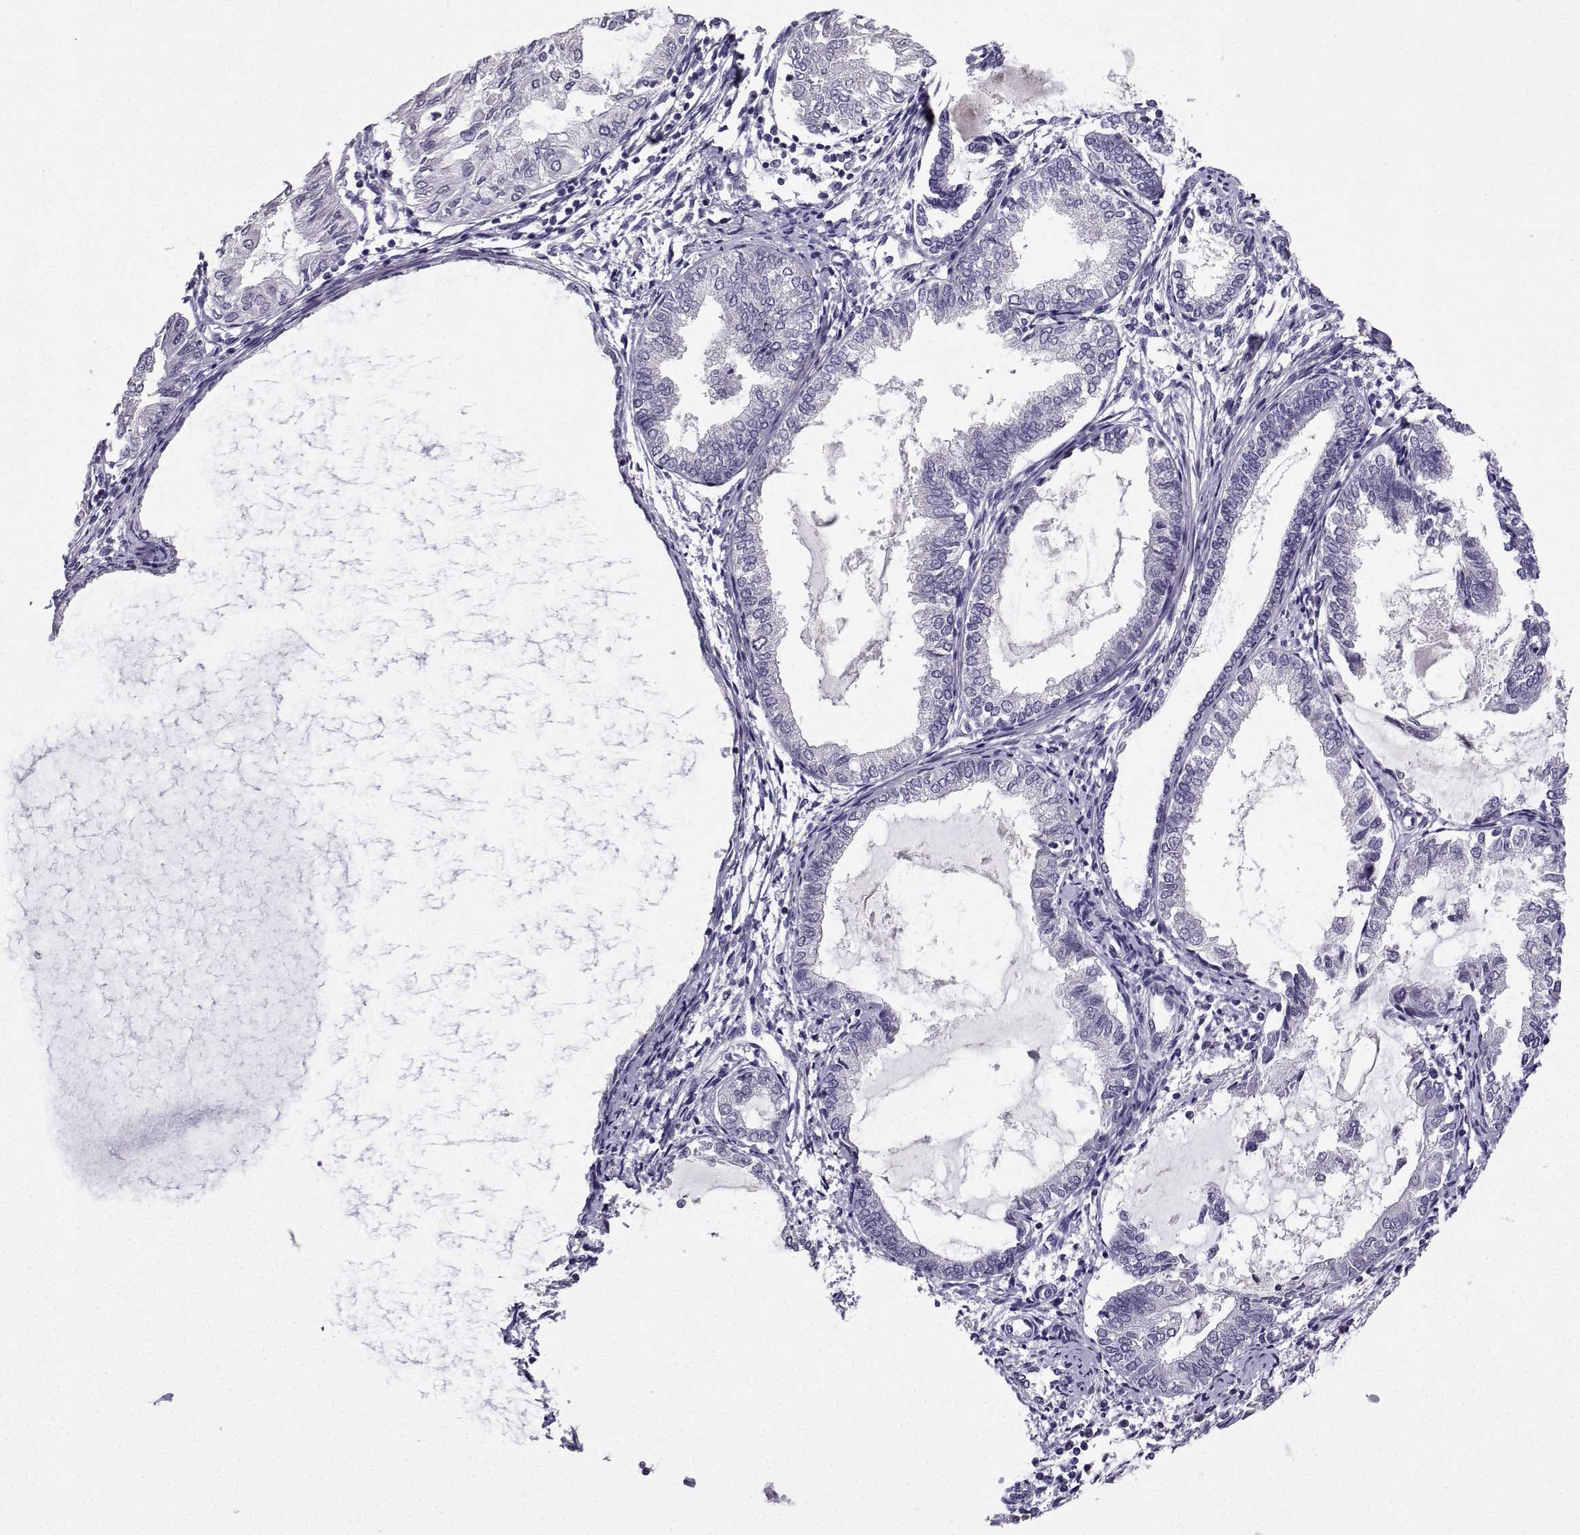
{"staining": {"intensity": "negative", "quantity": "none", "location": "none"}, "tissue": "endometrial cancer", "cell_type": "Tumor cells", "image_type": "cancer", "snomed": [{"axis": "morphology", "description": "Adenocarcinoma, NOS"}, {"axis": "topography", "description": "Endometrium"}], "caption": "Histopathology image shows no significant protein staining in tumor cells of endometrial cancer (adenocarcinoma). The staining was performed using DAB (3,3'-diaminobenzidine) to visualize the protein expression in brown, while the nuclei were stained in blue with hematoxylin (Magnification: 20x).", "gene": "SPAG11B", "patient": {"sex": "female", "age": 68}}